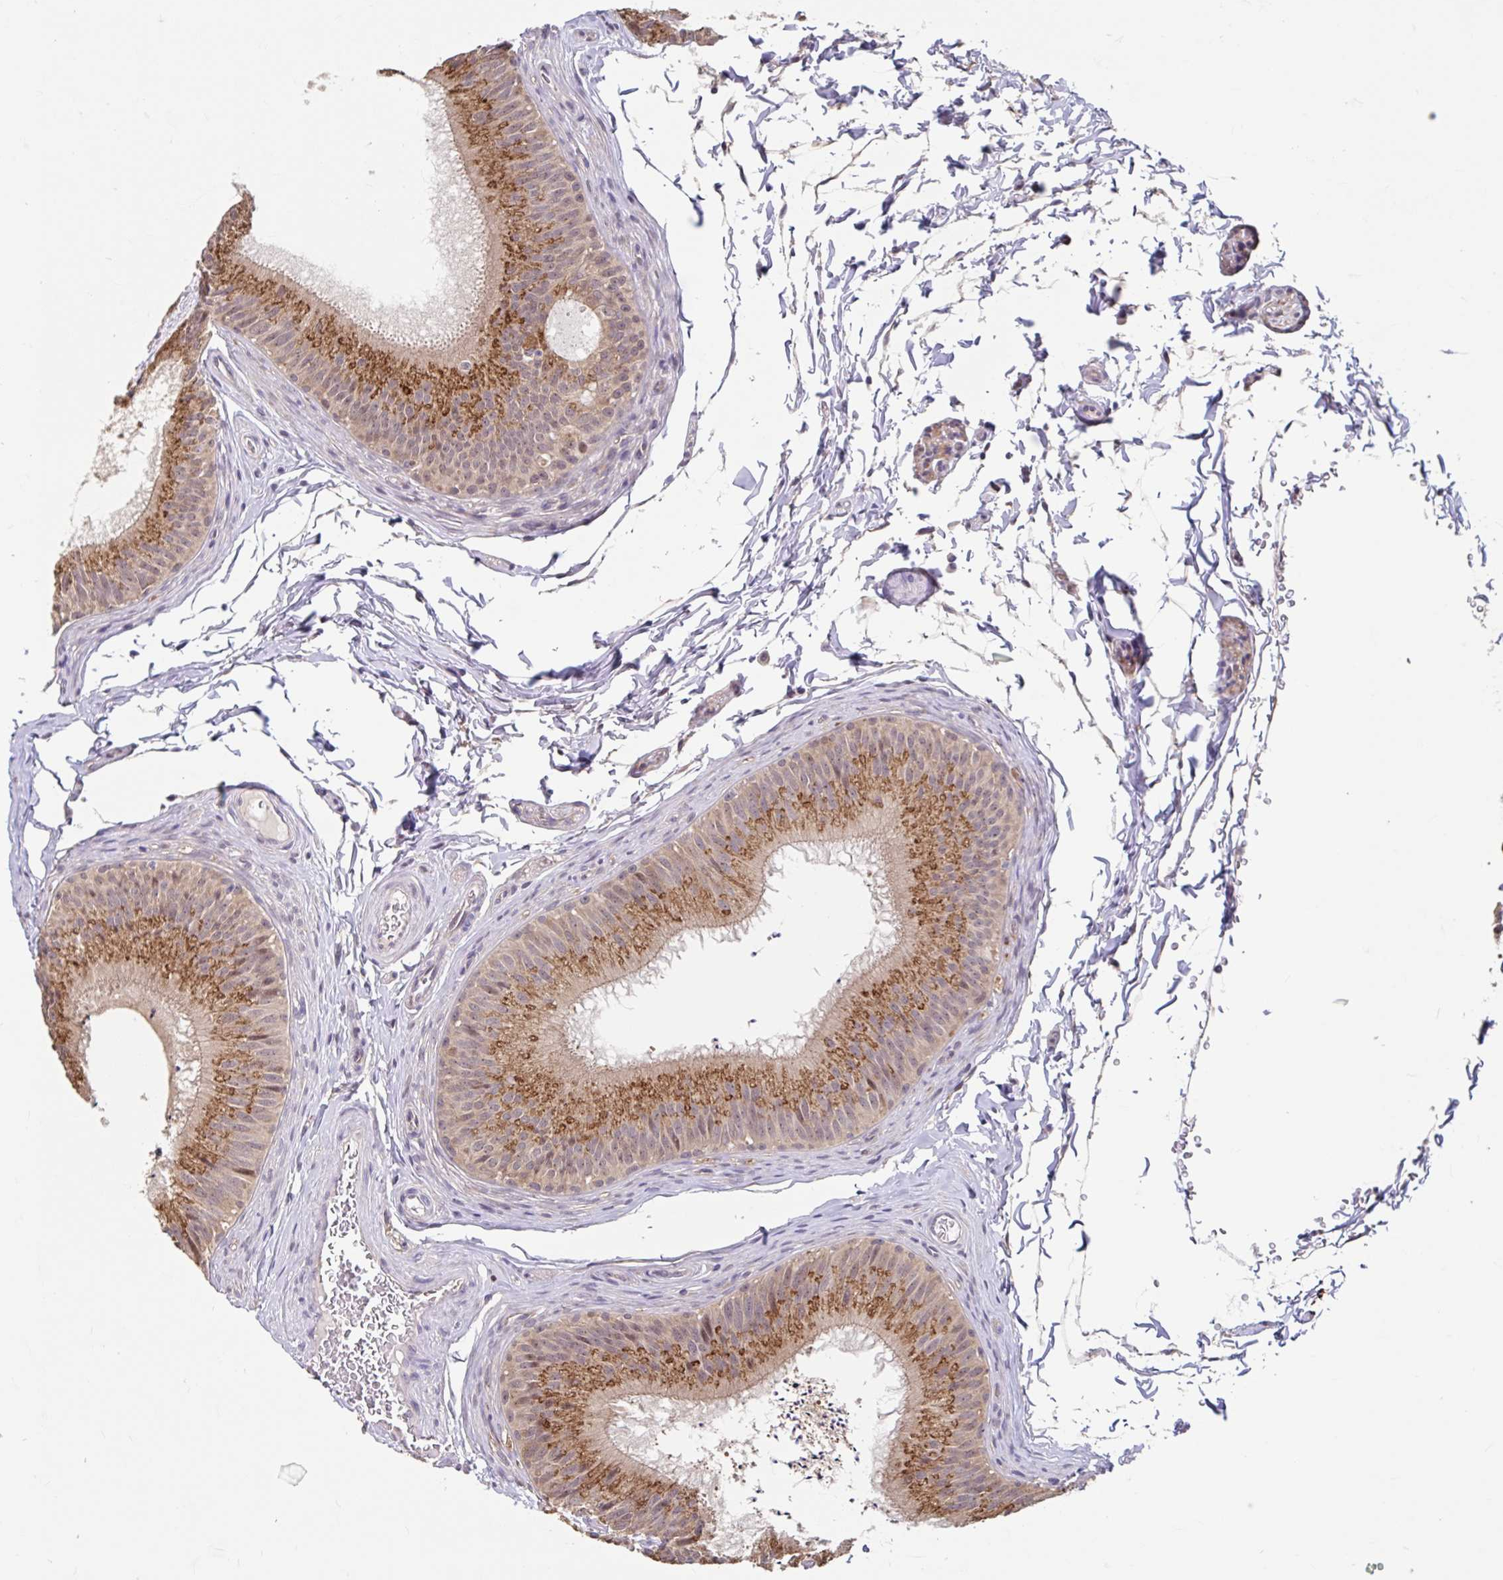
{"staining": {"intensity": "moderate", "quantity": "25%-75%", "location": "cytoplasmic/membranous"}, "tissue": "epididymis", "cell_type": "Glandular cells", "image_type": "normal", "snomed": [{"axis": "morphology", "description": "Normal tissue, NOS"}, {"axis": "topography", "description": "Epididymis"}], "caption": "Immunohistochemistry (IHC) (DAB) staining of unremarkable human epididymis demonstrates moderate cytoplasmic/membranous protein expression in approximately 25%-75% of glandular cells.", "gene": "STYXL1", "patient": {"sex": "male", "age": 24}}